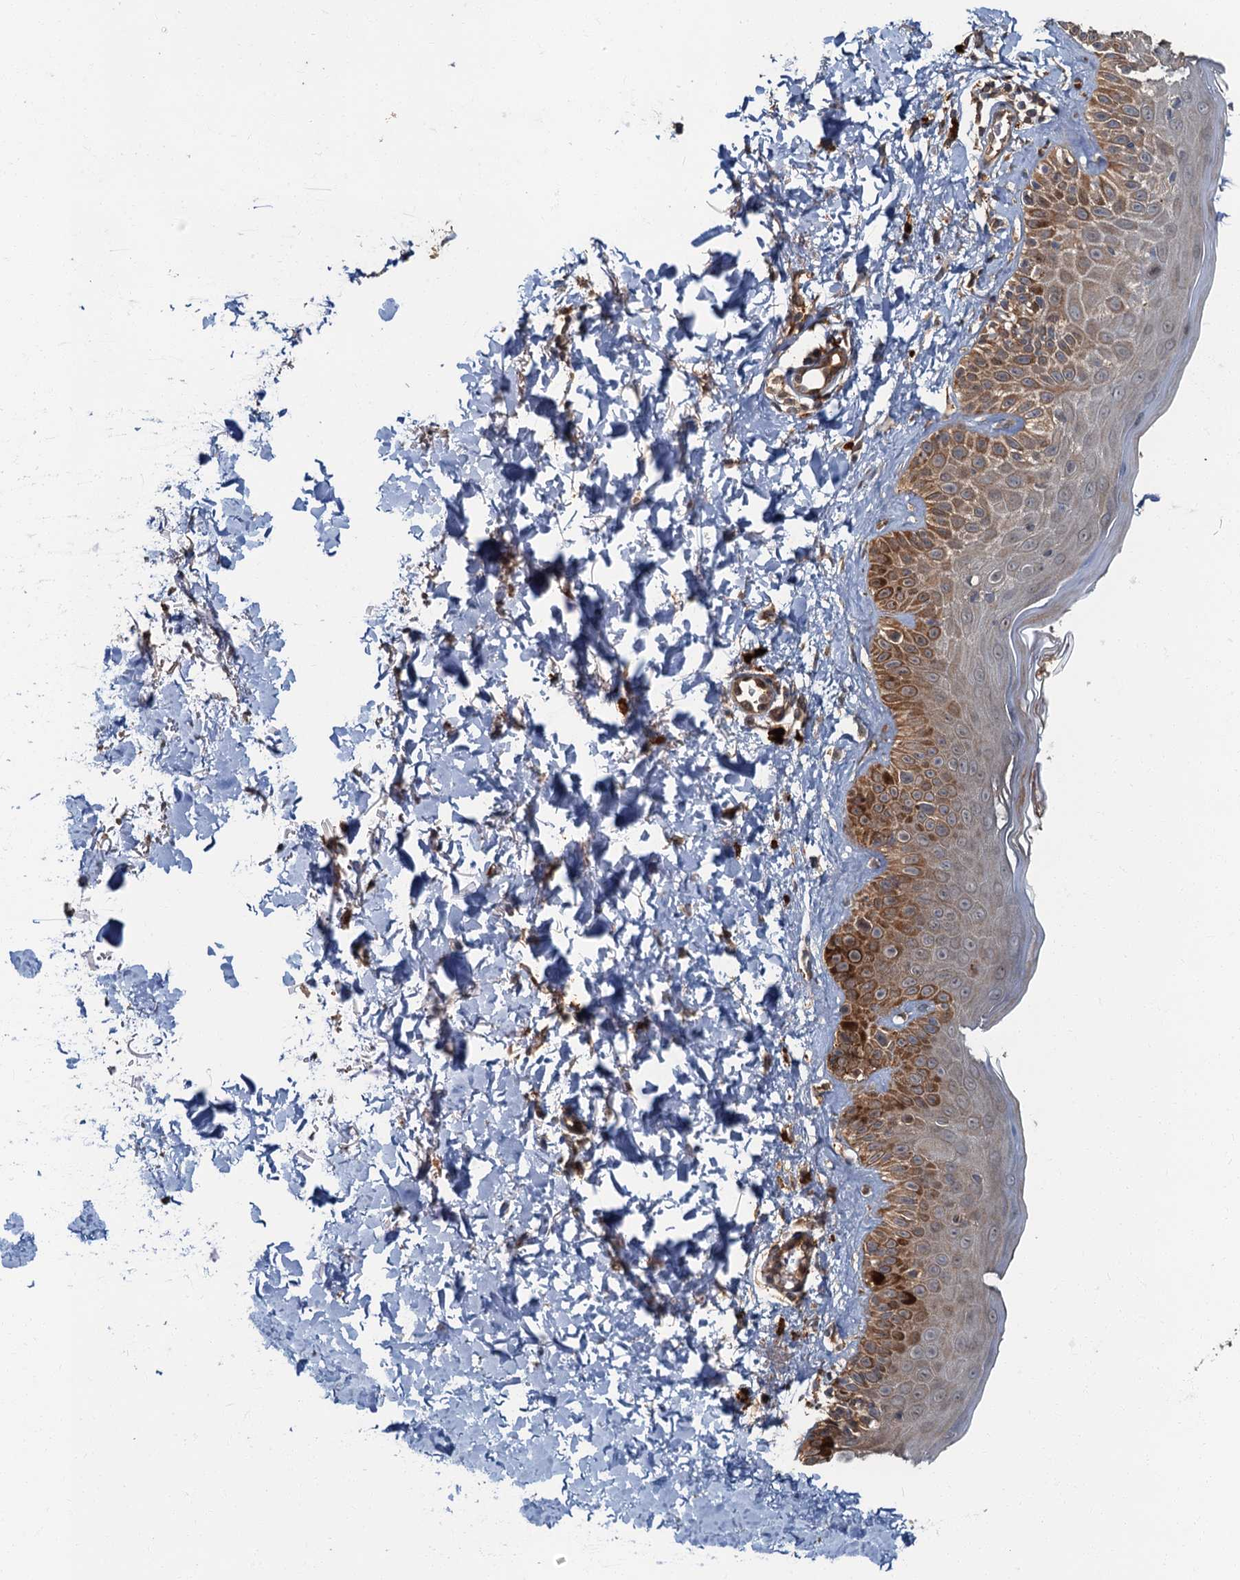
{"staining": {"intensity": "moderate", "quantity": ">75%", "location": "cytoplasmic/membranous"}, "tissue": "skin", "cell_type": "Fibroblasts", "image_type": "normal", "snomed": [{"axis": "morphology", "description": "Normal tissue, NOS"}, {"axis": "topography", "description": "Skin"}], "caption": "Immunohistochemistry (IHC) micrograph of benign skin: human skin stained using IHC shows medium levels of moderate protein expression localized specifically in the cytoplasmic/membranous of fibroblasts, appearing as a cytoplasmic/membranous brown color.", "gene": "WDCP", "patient": {"sex": "male", "age": 52}}